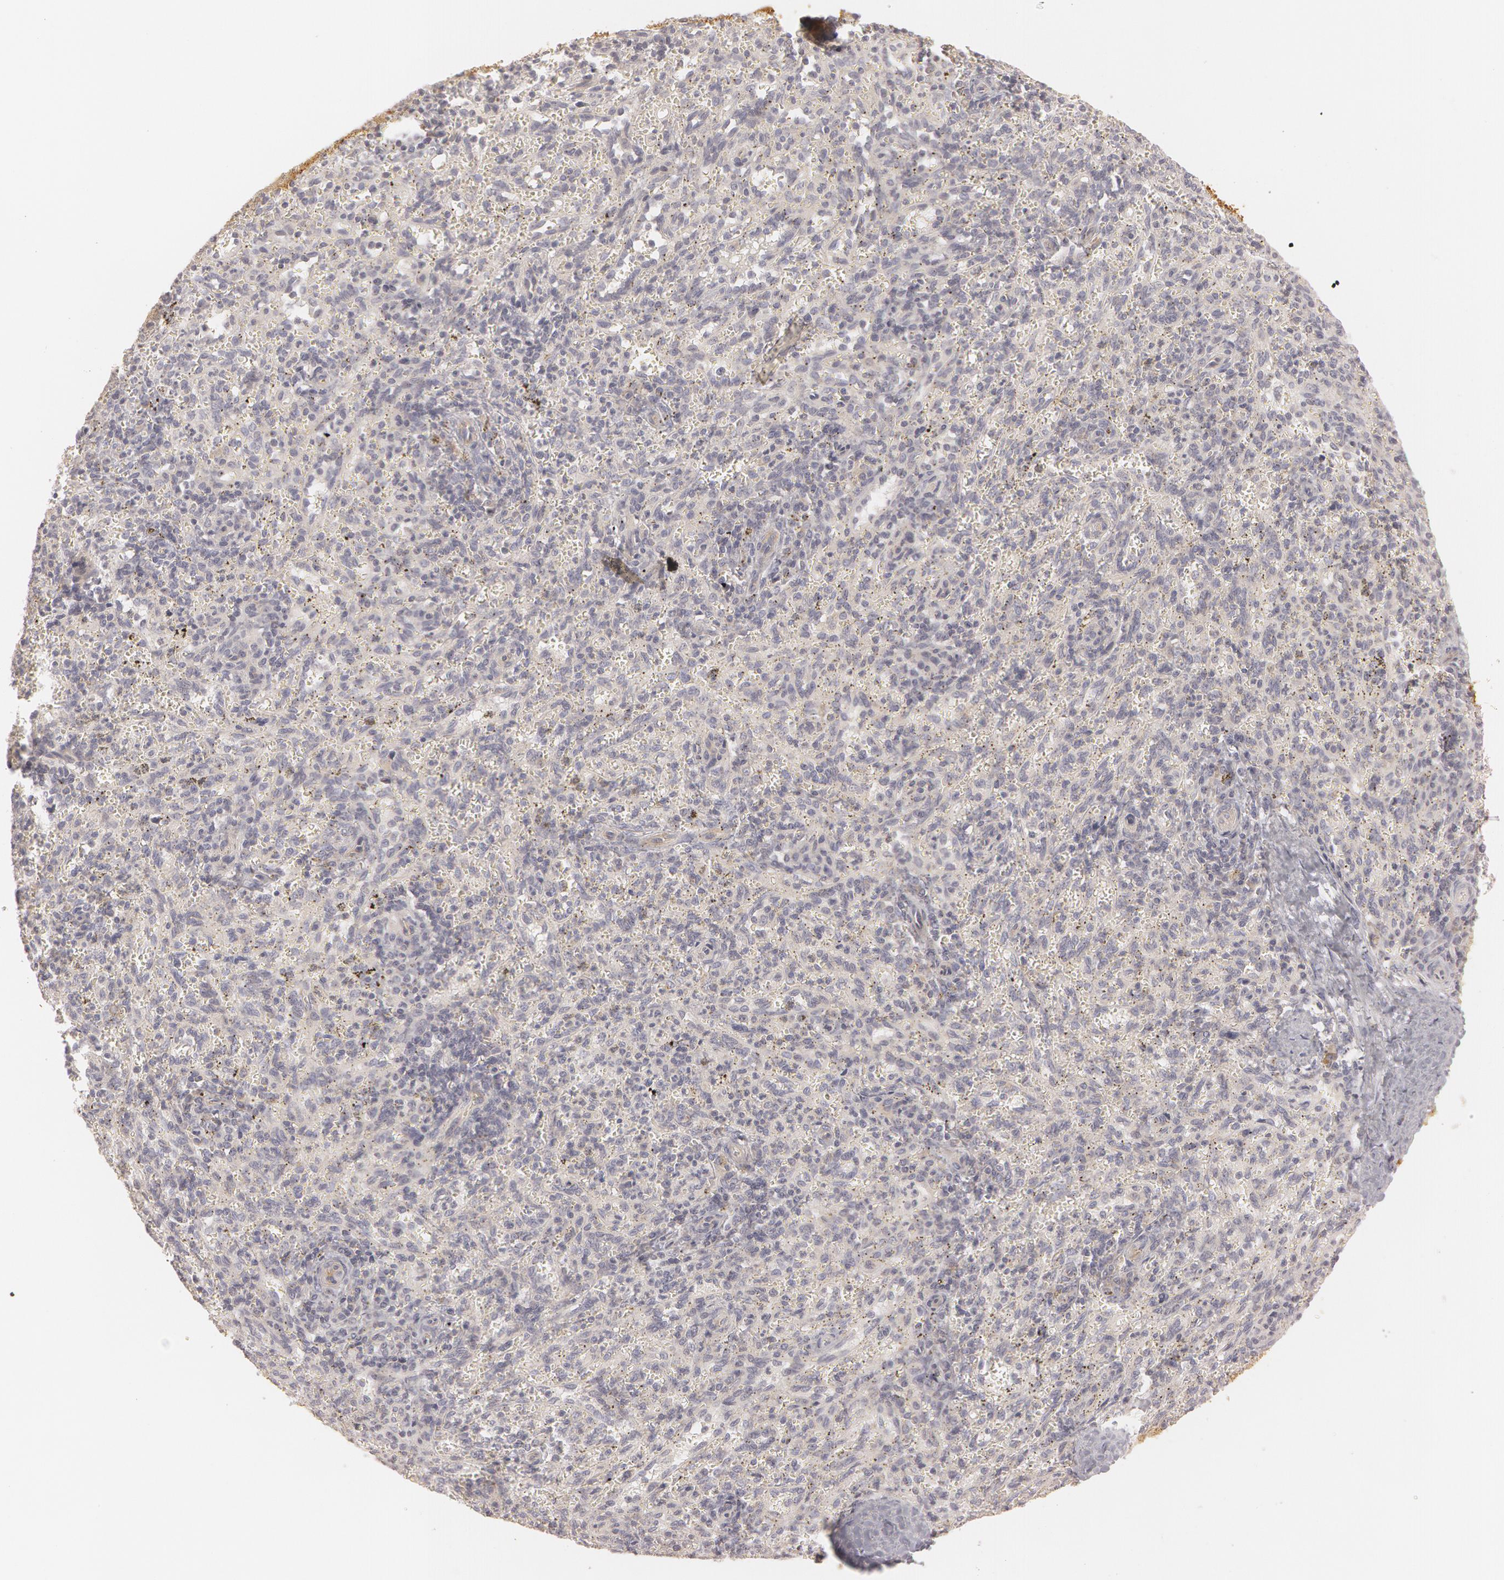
{"staining": {"intensity": "negative", "quantity": "none", "location": "none"}, "tissue": "spleen", "cell_type": "Cells in red pulp", "image_type": "normal", "snomed": [{"axis": "morphology", "description": "Normal tissue, NOS"}, {"axis": "topography", "description": "Spleen"}], "caption": "Immunohistochemistry image of unremarkable spleen: human spleen stained with DAB (3,3'-diaminobenzidine) reveals no significant protein expression in cells in red pulp.", "gene": "RALGAPA1", "patient": {"sex": "female", "age": 10}}